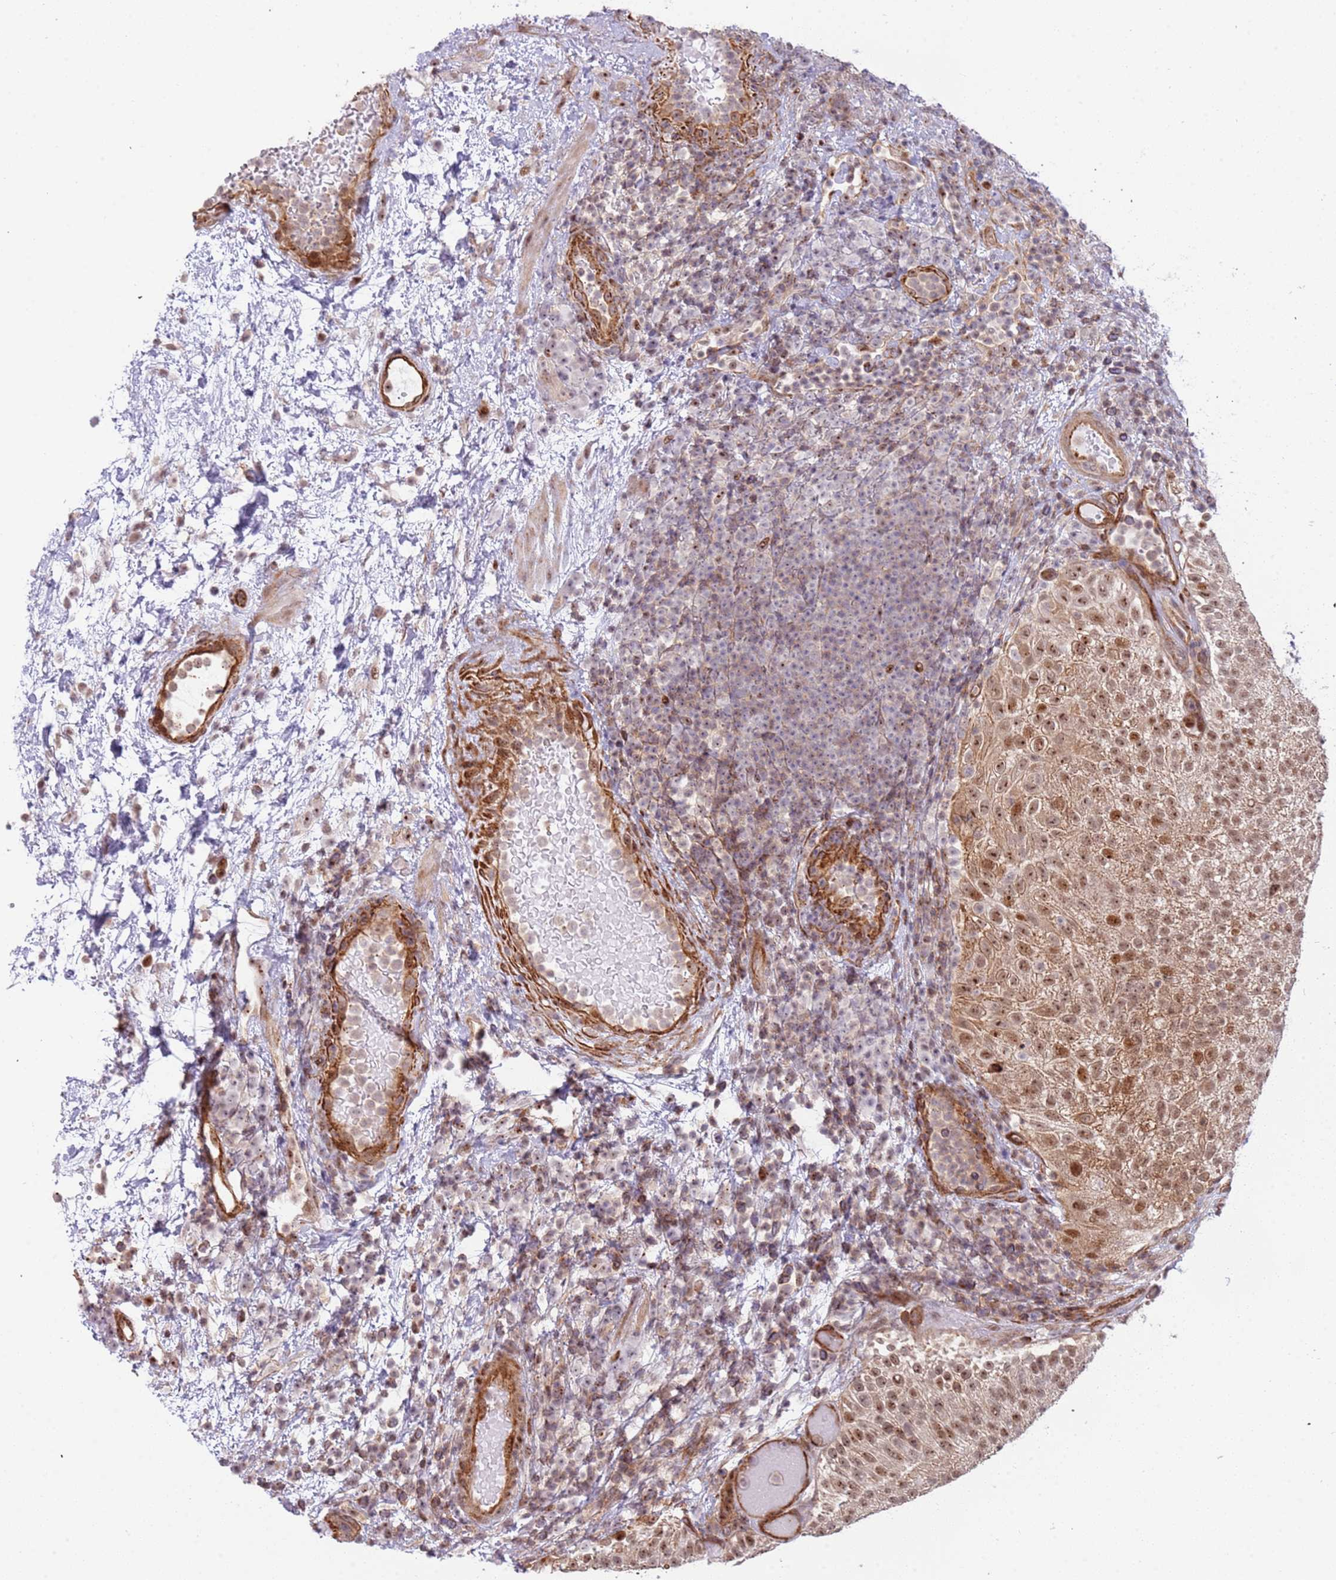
{"staining": {"intensity": "moderate", "quantity": ">75%", "location": "cytoplasmic/membranous,nuclear"}, "tissue": "urothelial cancer", "cell_type": "Tumor cells", "image_type": "cancer", "snomed": [{"axis": "morphology", "description": "Urothelial carcinoma, Low grade"}, {"axis": "topography", "description": "Urinary bladder"}], "caption": "Tumor cells display medium levels of moderate cytoplasmic/membranous and nuclear expression in about >75% of cells in human urothelial cancer. (Brightfield microscopy of DAB IHC at high magnification).", "gene": "LRMDA", "patient": {"sex": "male", "age": 78}}